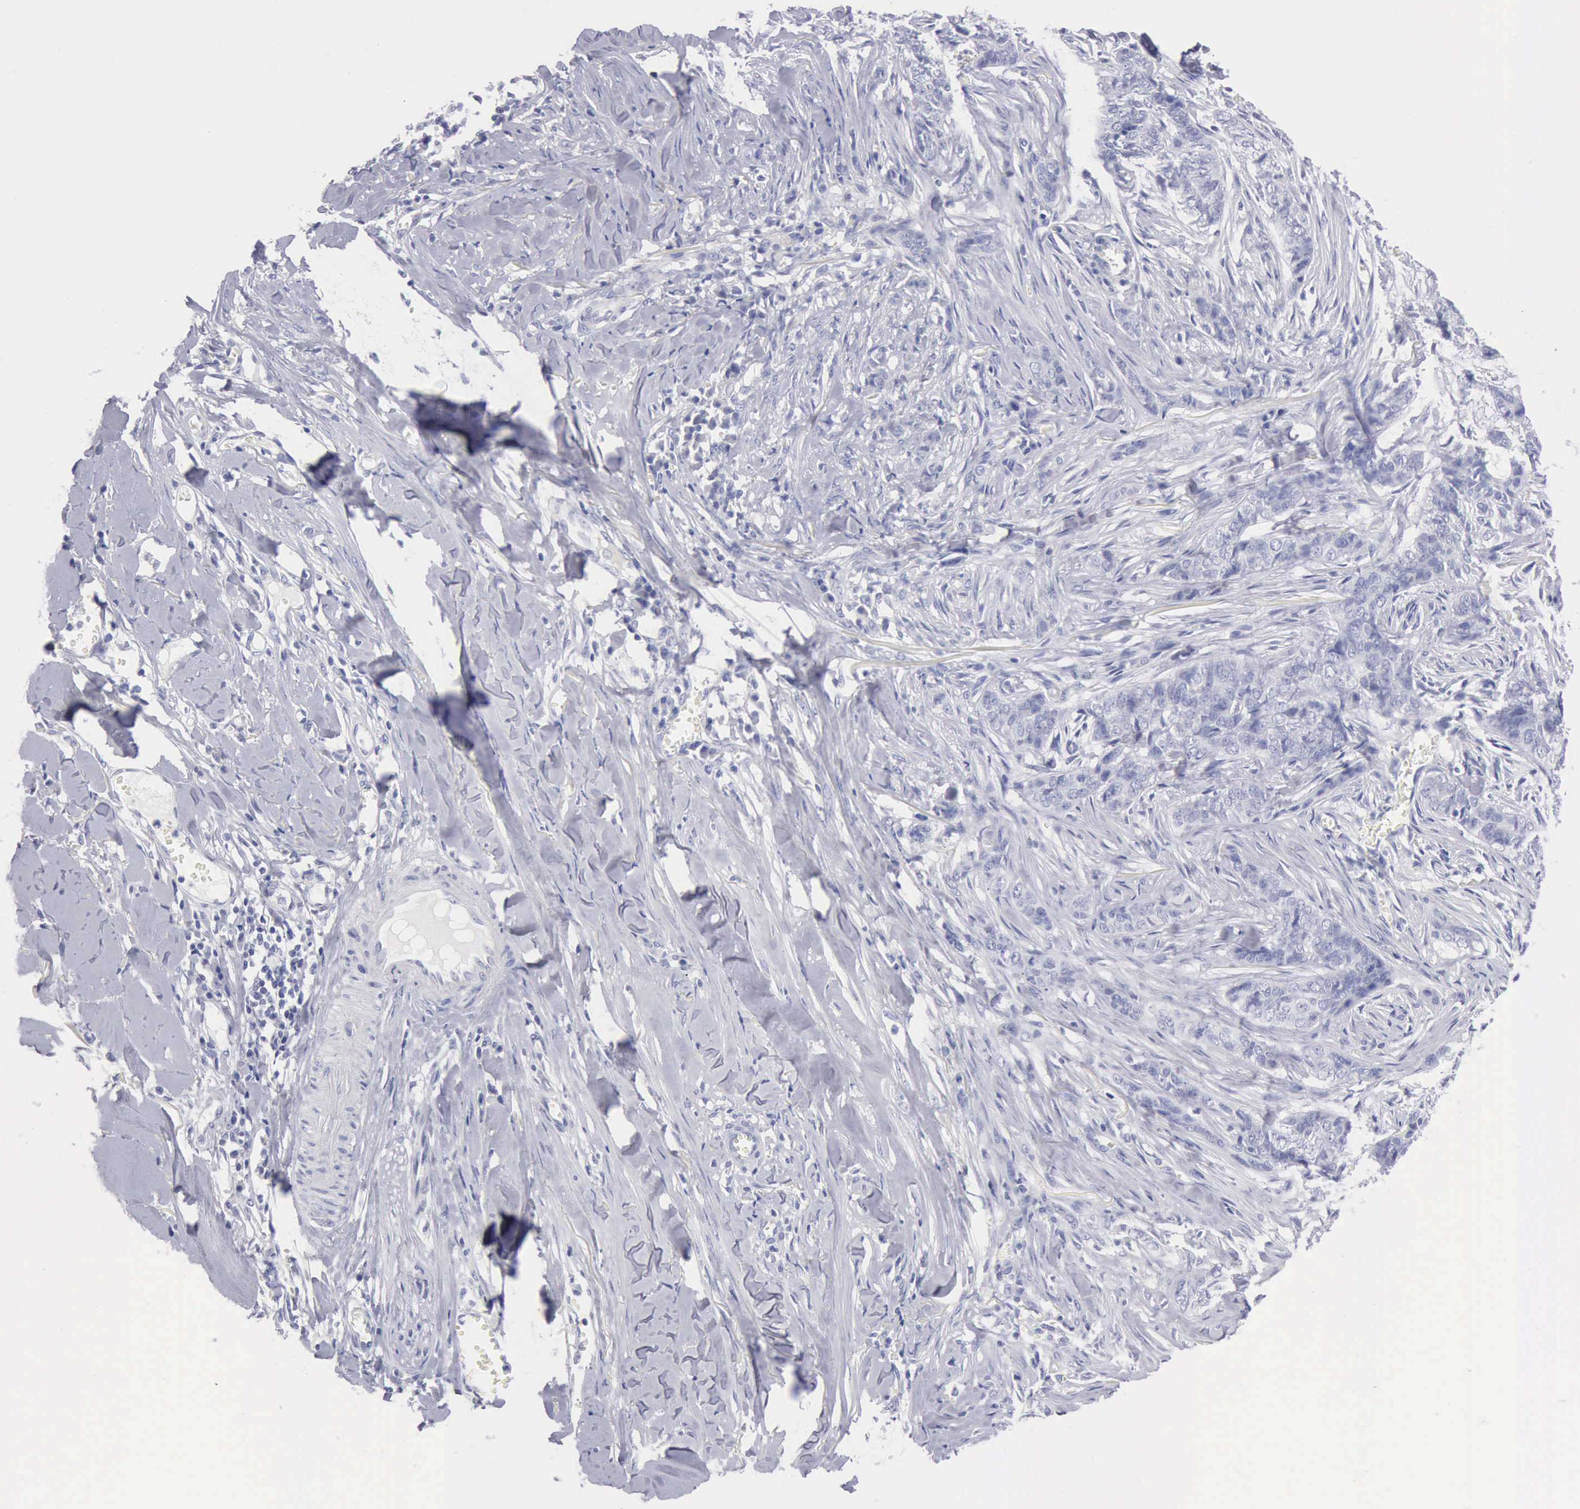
{"staining": {"intensity": "negative", "quantity": "none", "location": "none"}, "tissue": "skin cancer", "cell_type": "Tumor cells", "image_type": "cancer", "snomed": [{"axis": "morphology", "description": "Normal tissue, NOS"}, {"axis": "morphology", "description": "Basal cell carcinoma"}, {"axis": "topography", "description": "Skin"}], "caption": "The micrograph reveals no significant staining in tumor cells of skin basal cell carcinoma.", "gene": "ANGEL1", "patient": {"sex": "female", "age": 65}}